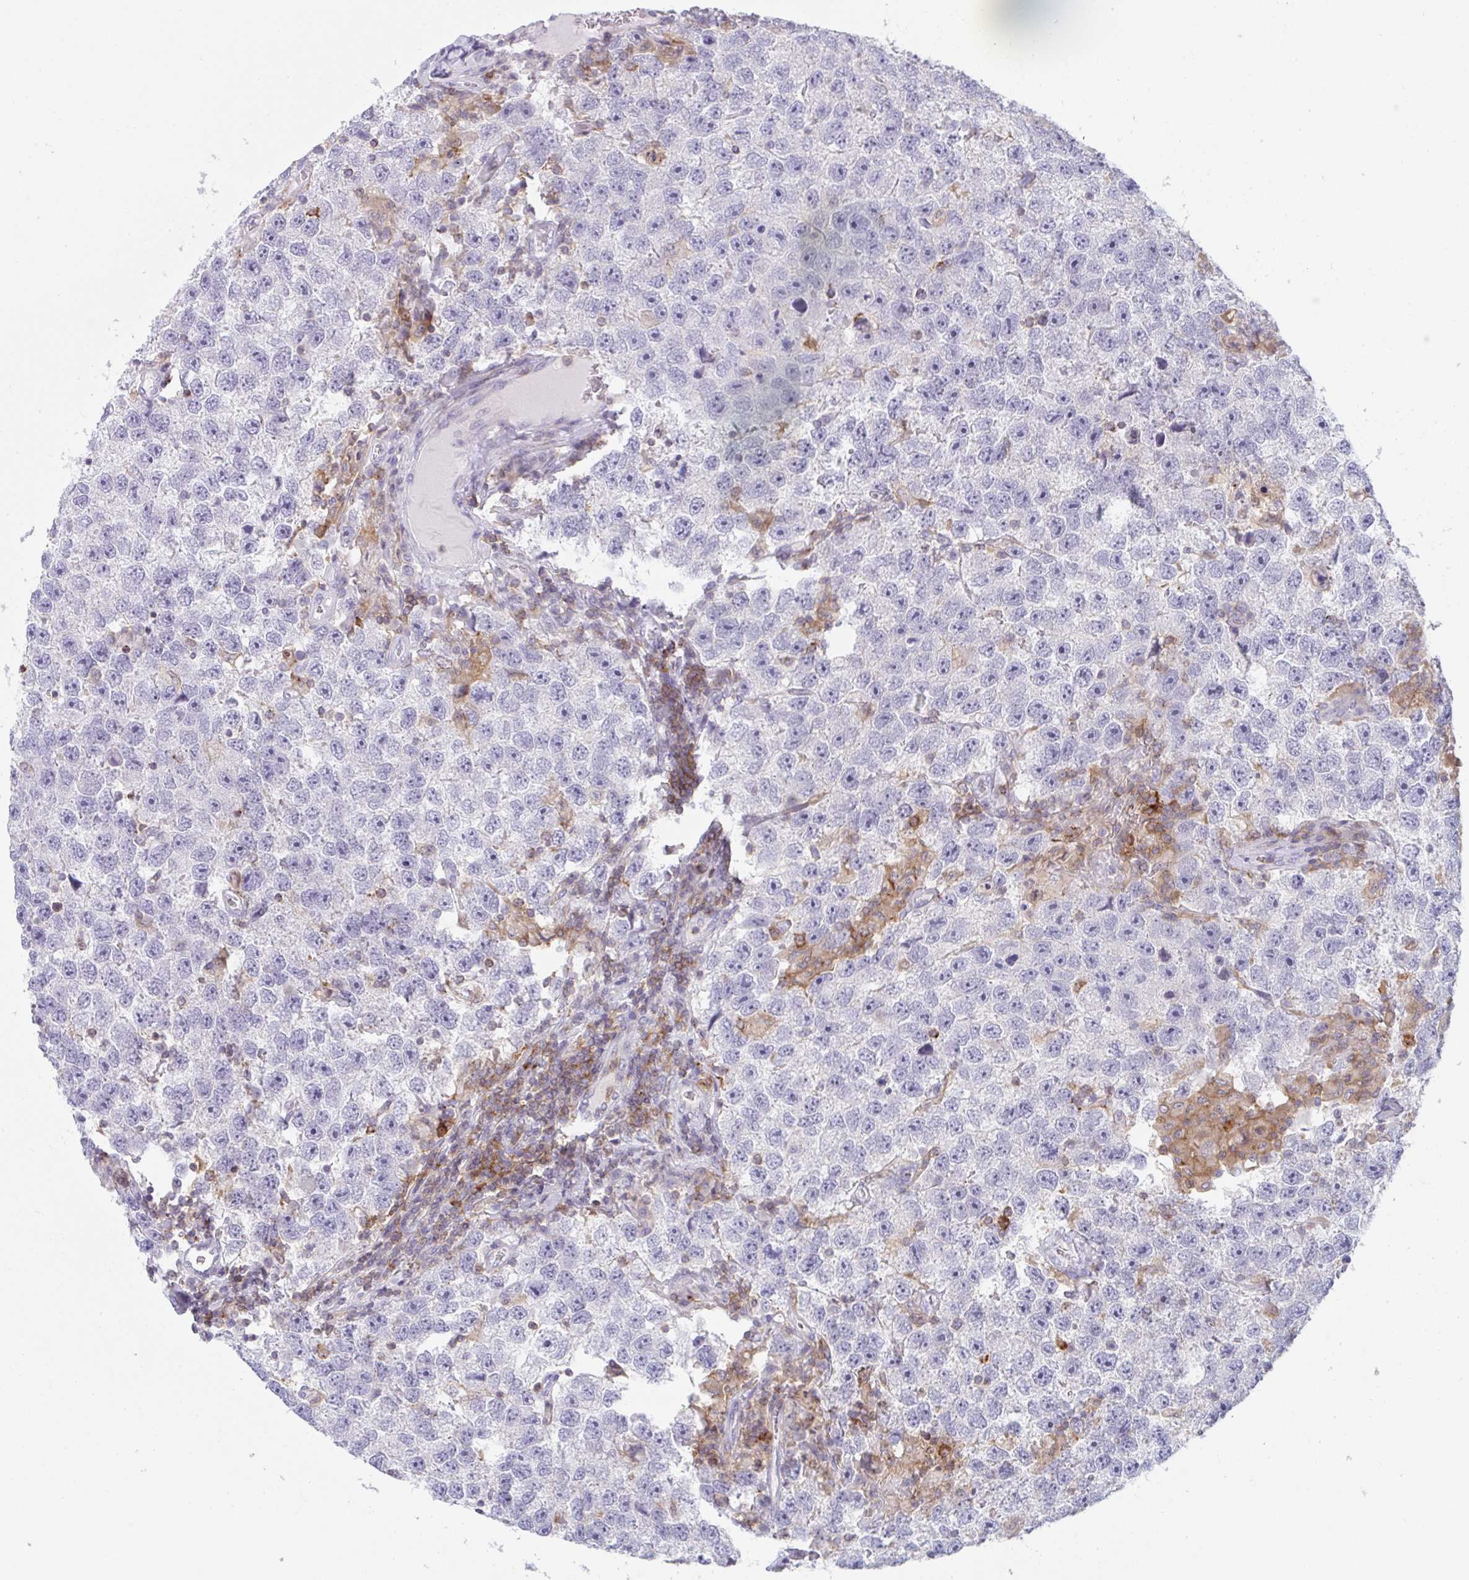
{"staining": {"intensity": "negative", "quantity": "none", "location": "none"}, "tissue": "testis cancer", "cell_type": "Tumor cells", "image_type": "cancer", "snomed": [{"axis": "morphology", "description": "Seminoma, NOS"}, {"axis": "topography", "description": "Testis"}], "caption": "This is an immunohistochemistry micrograph of testis cancer. There is no staining in tumor cells.", "gene": "DISP2", "patient": {"sex": "male", "age": 26}}